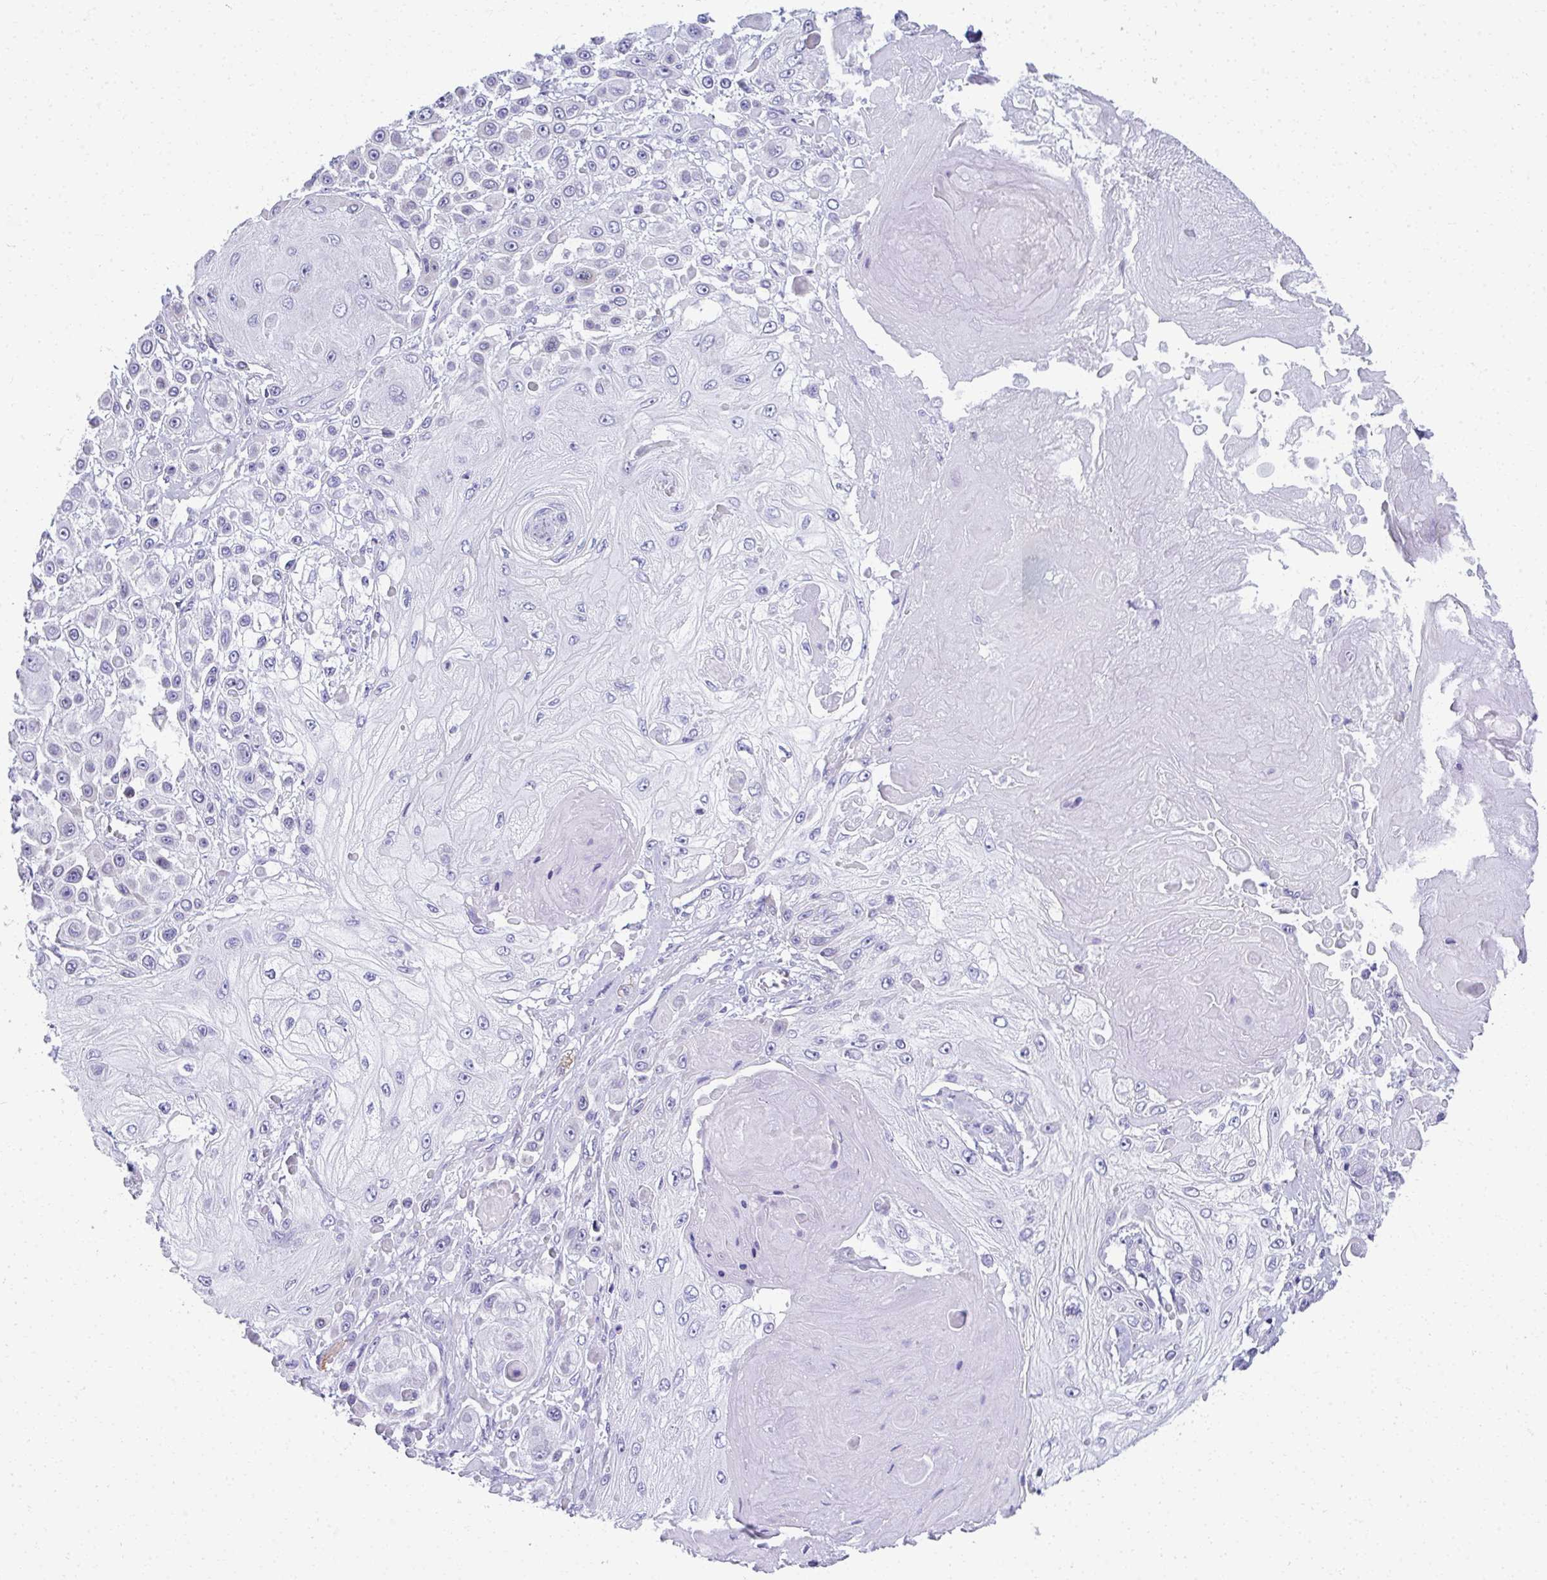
{"staining": {"intensity": "negative", "quantity": "none", "location": "none"}, "tissue": "skin cancer", "cell_type": "Tumor cells", "image_type": "cancer", "snomed": [{"axis": "morphology", "description": "Squamous cell carcinoma, NOS"}, {"axis": "topography", "description": "Skin"}], "caption": "DAB immunohistochemical staining of skin cancer reveals no significant positivity in tumor cells.", "gene": "PUS7L", "patient": {"sex": "male", "age": 67}}